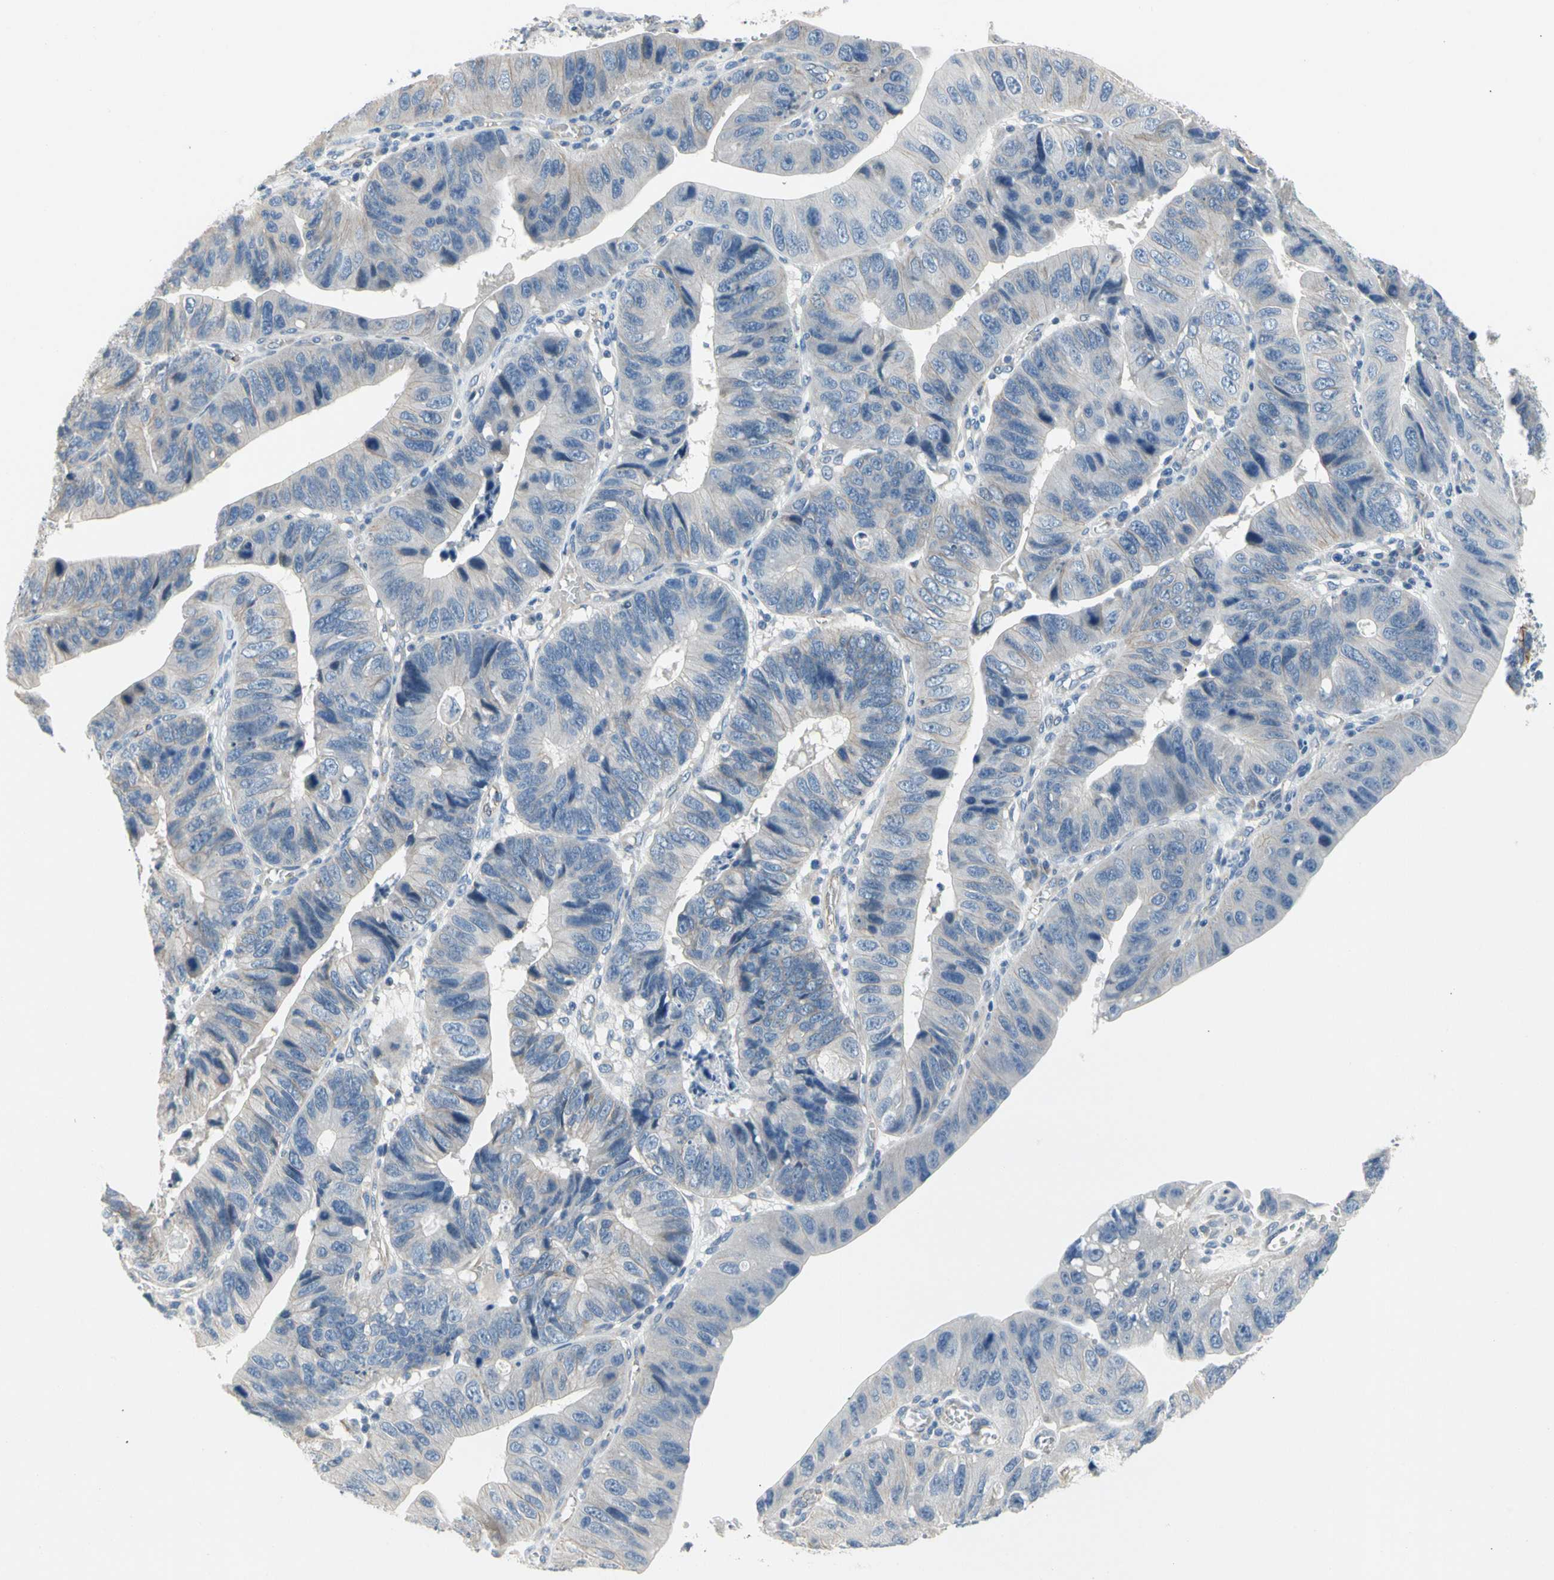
{"staining": {"intensity": "negative", "quantity": "none", "location": "none"}, "tissue": "stomach cancer", "cell_type": "Tumor cells", "image_type": "cancer", "snomed": [{"axis": "morphology", "description": "Adenocarcinoma, NOS"}, {"axis": "topography", "description": "Stomach"}], "caption": "Histopathology image shows no significant protein positivity in tumor cells of adenocarcinoma (stomach). Nuclei are stained in blue.", "gene": "LGR6", "patient": {"sex": "male", "age": 59}}